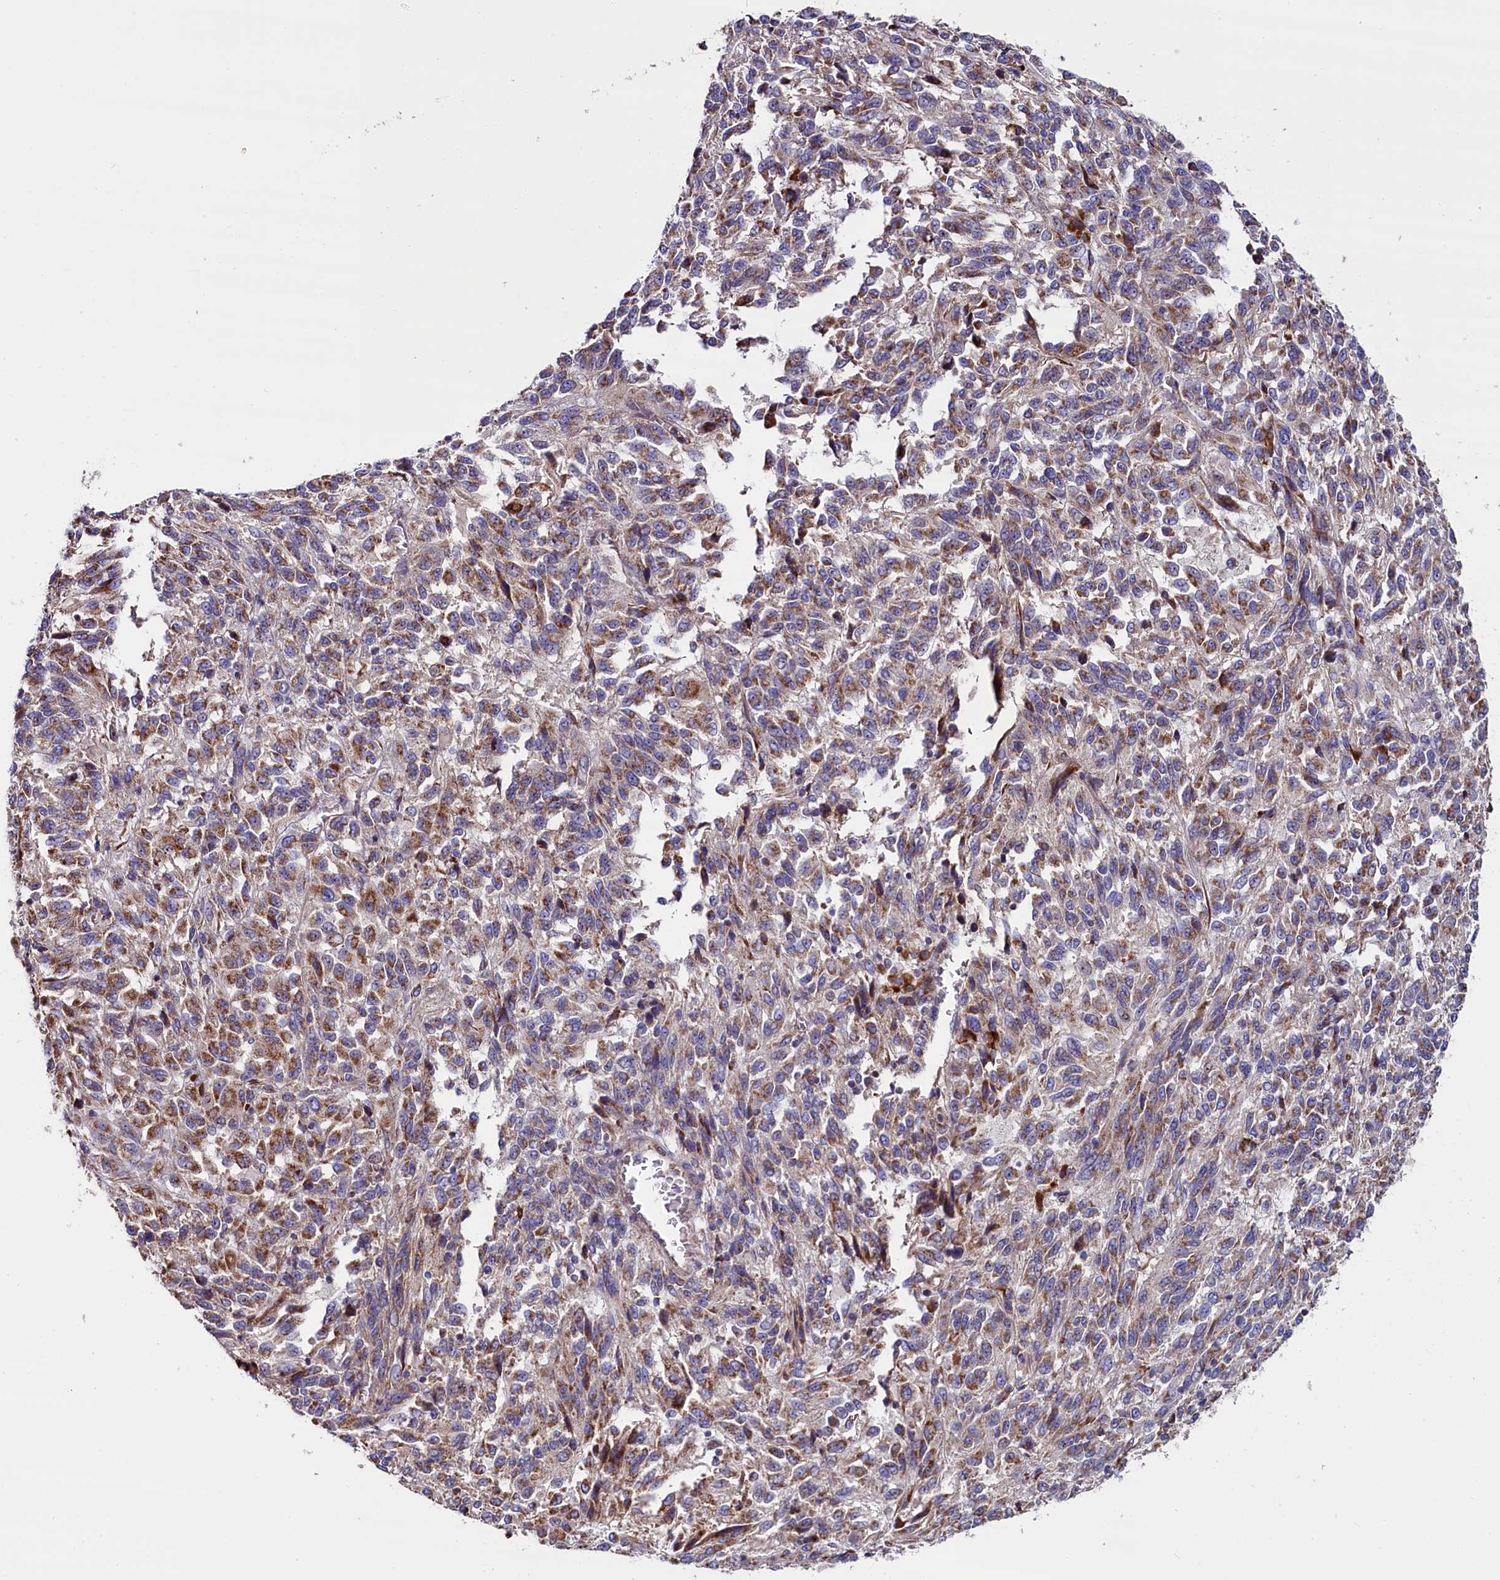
{"staining": {"intensity": "moderate", "quantity": ">75%", "location": "cytoplasmic/membranous"}, "tissue": "melanoma", "cell_type": "Tumor cells", "image_type": "cancer", "snomed": [{"axis": "morphology", "description": "Malignant melanoma, Metastatic site"}, {"axis": "topography", "description": "Lung"}], "caption": "Moderate cytoplasmic/membranous protein expression is identified in about >75% of tumor cells in malignant melanoma (metastatic site). Using DAB (brown) and hematoxylin (blue) stains, captured at high magnification using brightfield microscopy.", "gene": "ZSWIM1", "patient": {"sex": "male", "age": 64}}